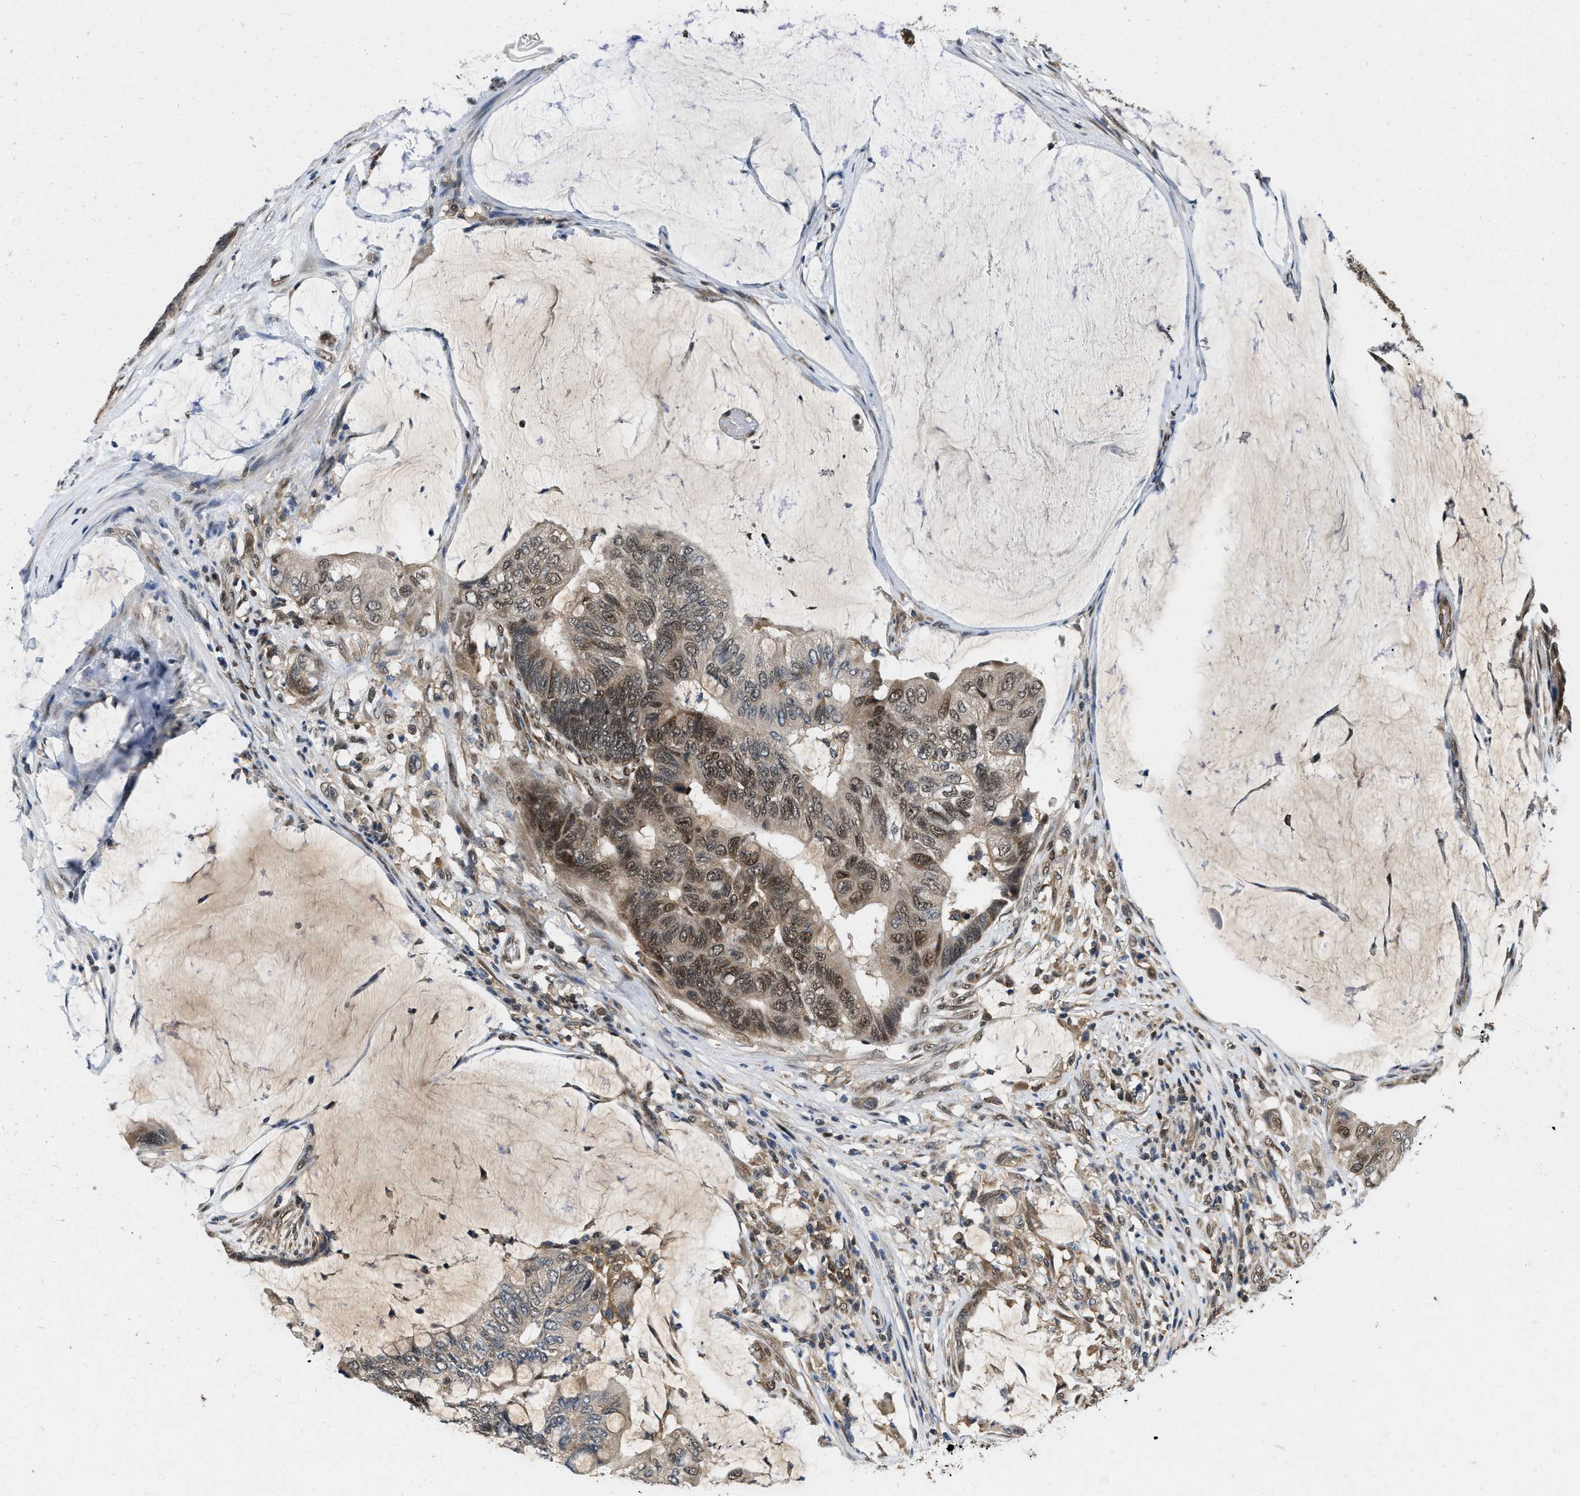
{"staining": {"intensity": "moderate", "quantity": ">75%", "location": "cytoplasmic/membranous,nuclear"}, "tissue": "colorectal cancer", "cell_type": "Tumor cells", "image_type": "cancer", "snomed": [{"axis": "morphology", "description": "Normal tissue, NOS"}, {"axis": "morphology", "description": "Adenocarcinoma, NOS"}, {"axis": "topography", "description": "Rectum"}], "caption": "Immunohistochemical staining of adenocarcinoma (colorectal) demonstrates medium levels of moderate cytoplasmic/membranous and nuclear expression in approximately >75% of tumor cells. (brown staining indicates protein expression, while blue staining denotes nuclei).", "gene": "ATF7IP", "patient": {"sex": "male", "age": 92}}